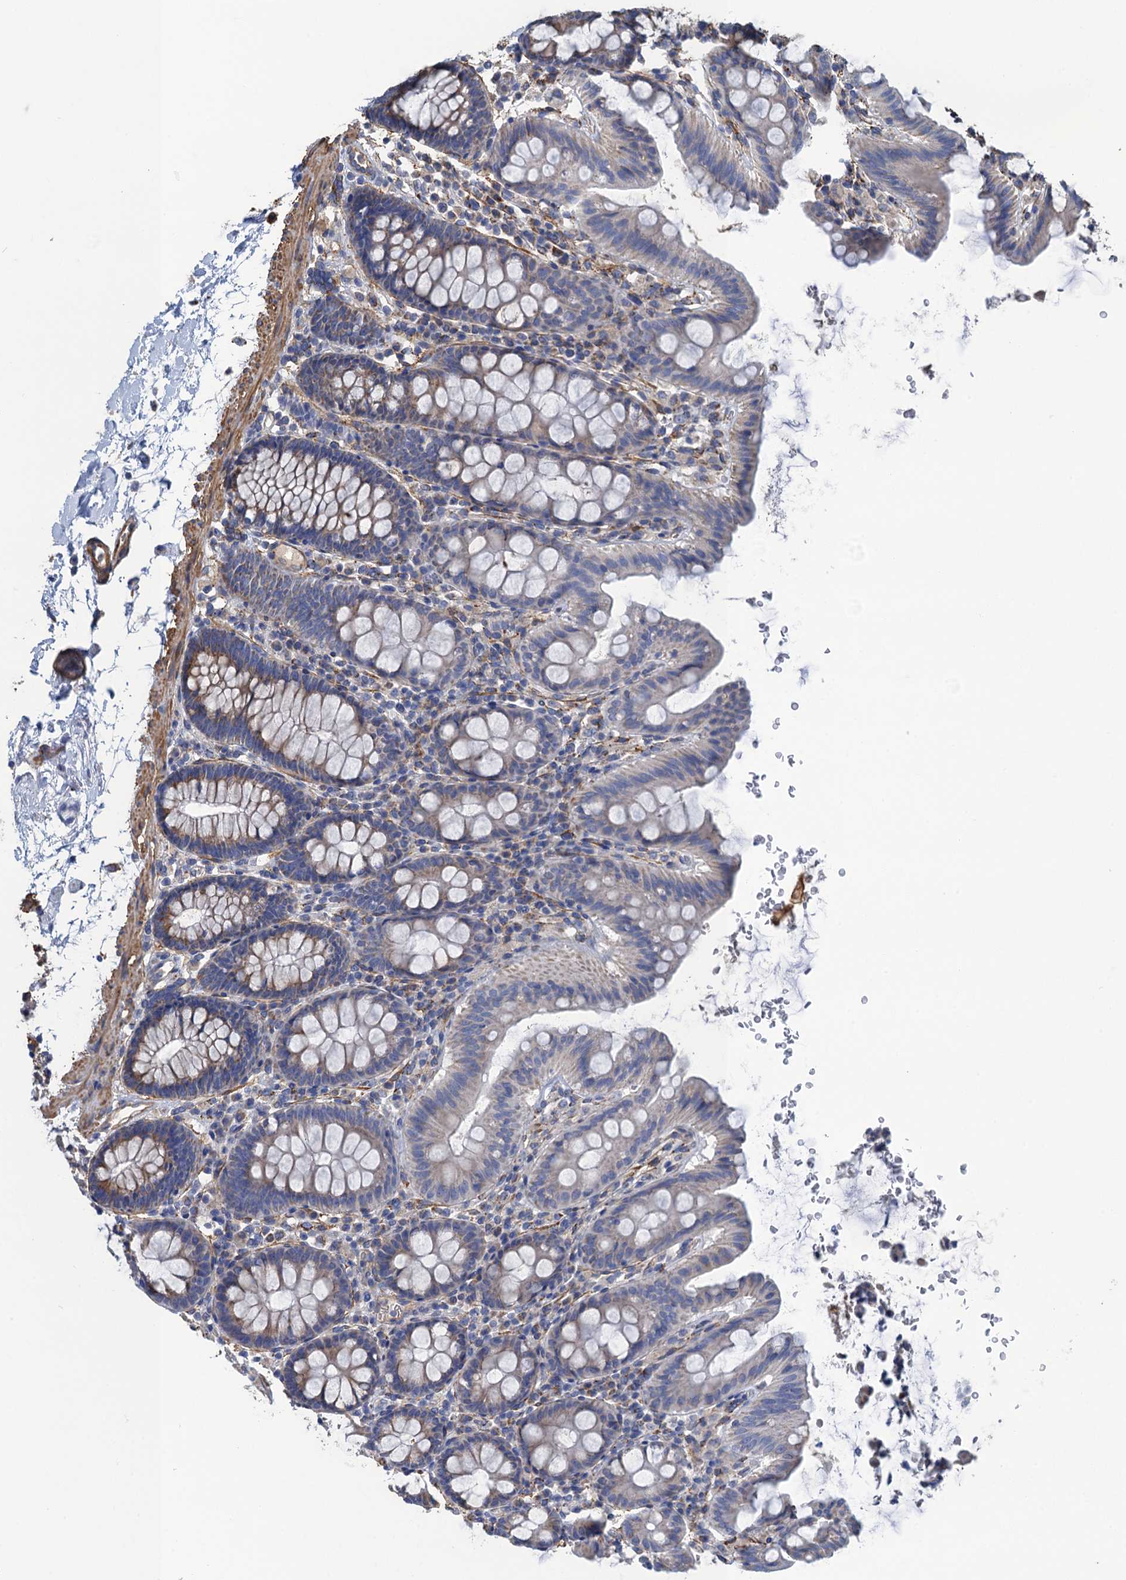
{"staining": {"intensity": "negative", "quantity": "none", "location": "none"}, "tissue": "colon", "cell_type": "Endothelial cells", "image_type": "normal", "snomed": [{"axis": "morphology", "description": "Normal tissue, NOS"}, {"axis": "topography", "description": "Colon"}], "caption": "Human colon stained for a protein using IHC shows no staining in endothelial cells.", "gene": "ENSG00000260643", "patient": {"sex": "male", "age": 75}}